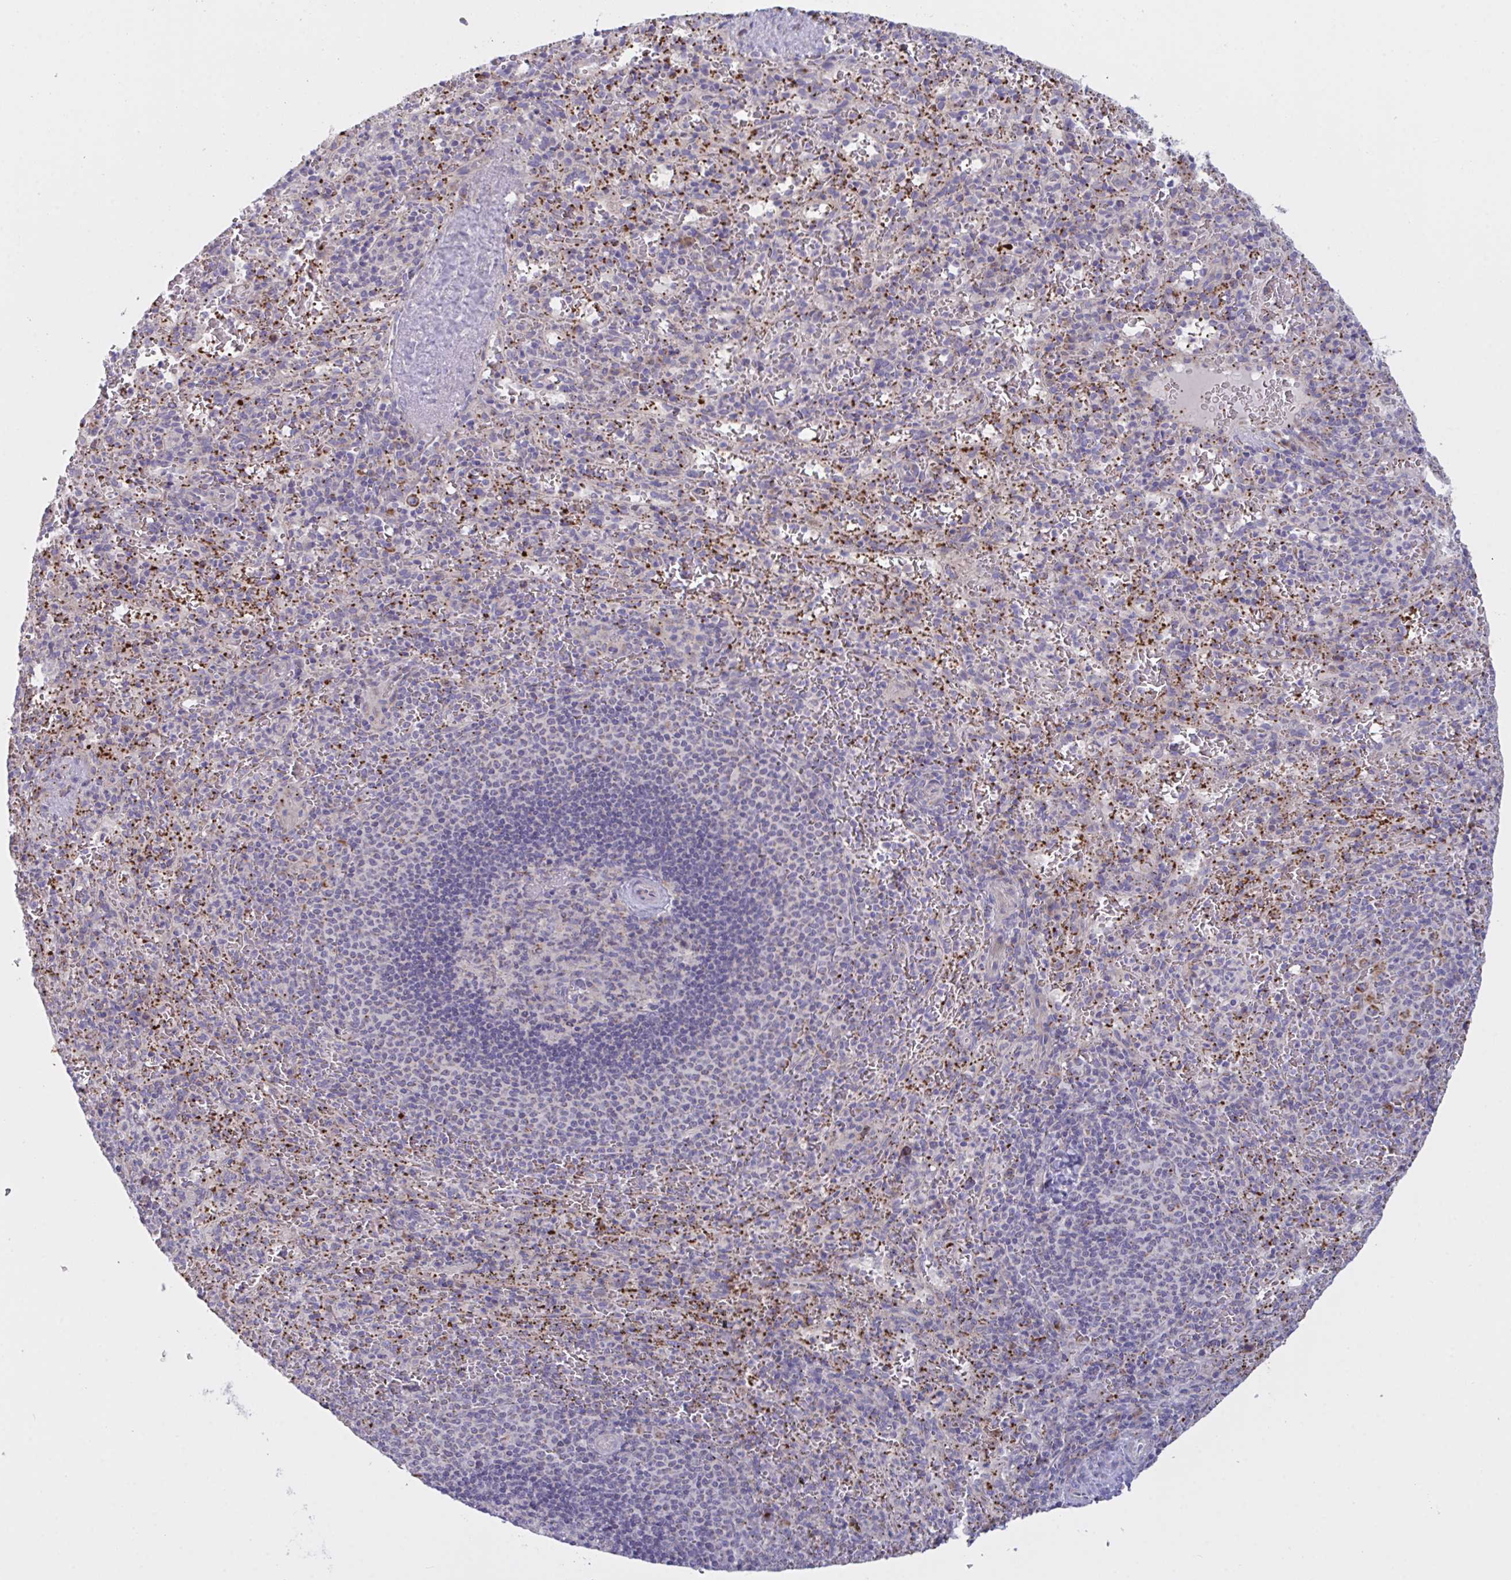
{"staining": {"intensity": "negative", "quantity": "none", "location": "none"}, "tissue": "spleen", "cell_type": "Cells in red pulp", "image_type": "normal", "snomed": [{"axis": "morphology", "description": "Normal tissue, NOS"}, {"axis": "topography", "description": "Spleen"}], "caption": "DAB immunohistochemical staining of normal spleen demonstrates no significant positivity in cells in red pulp.", "gene": "MRPS2", "patient": {"sex": "male", "age": 57}}